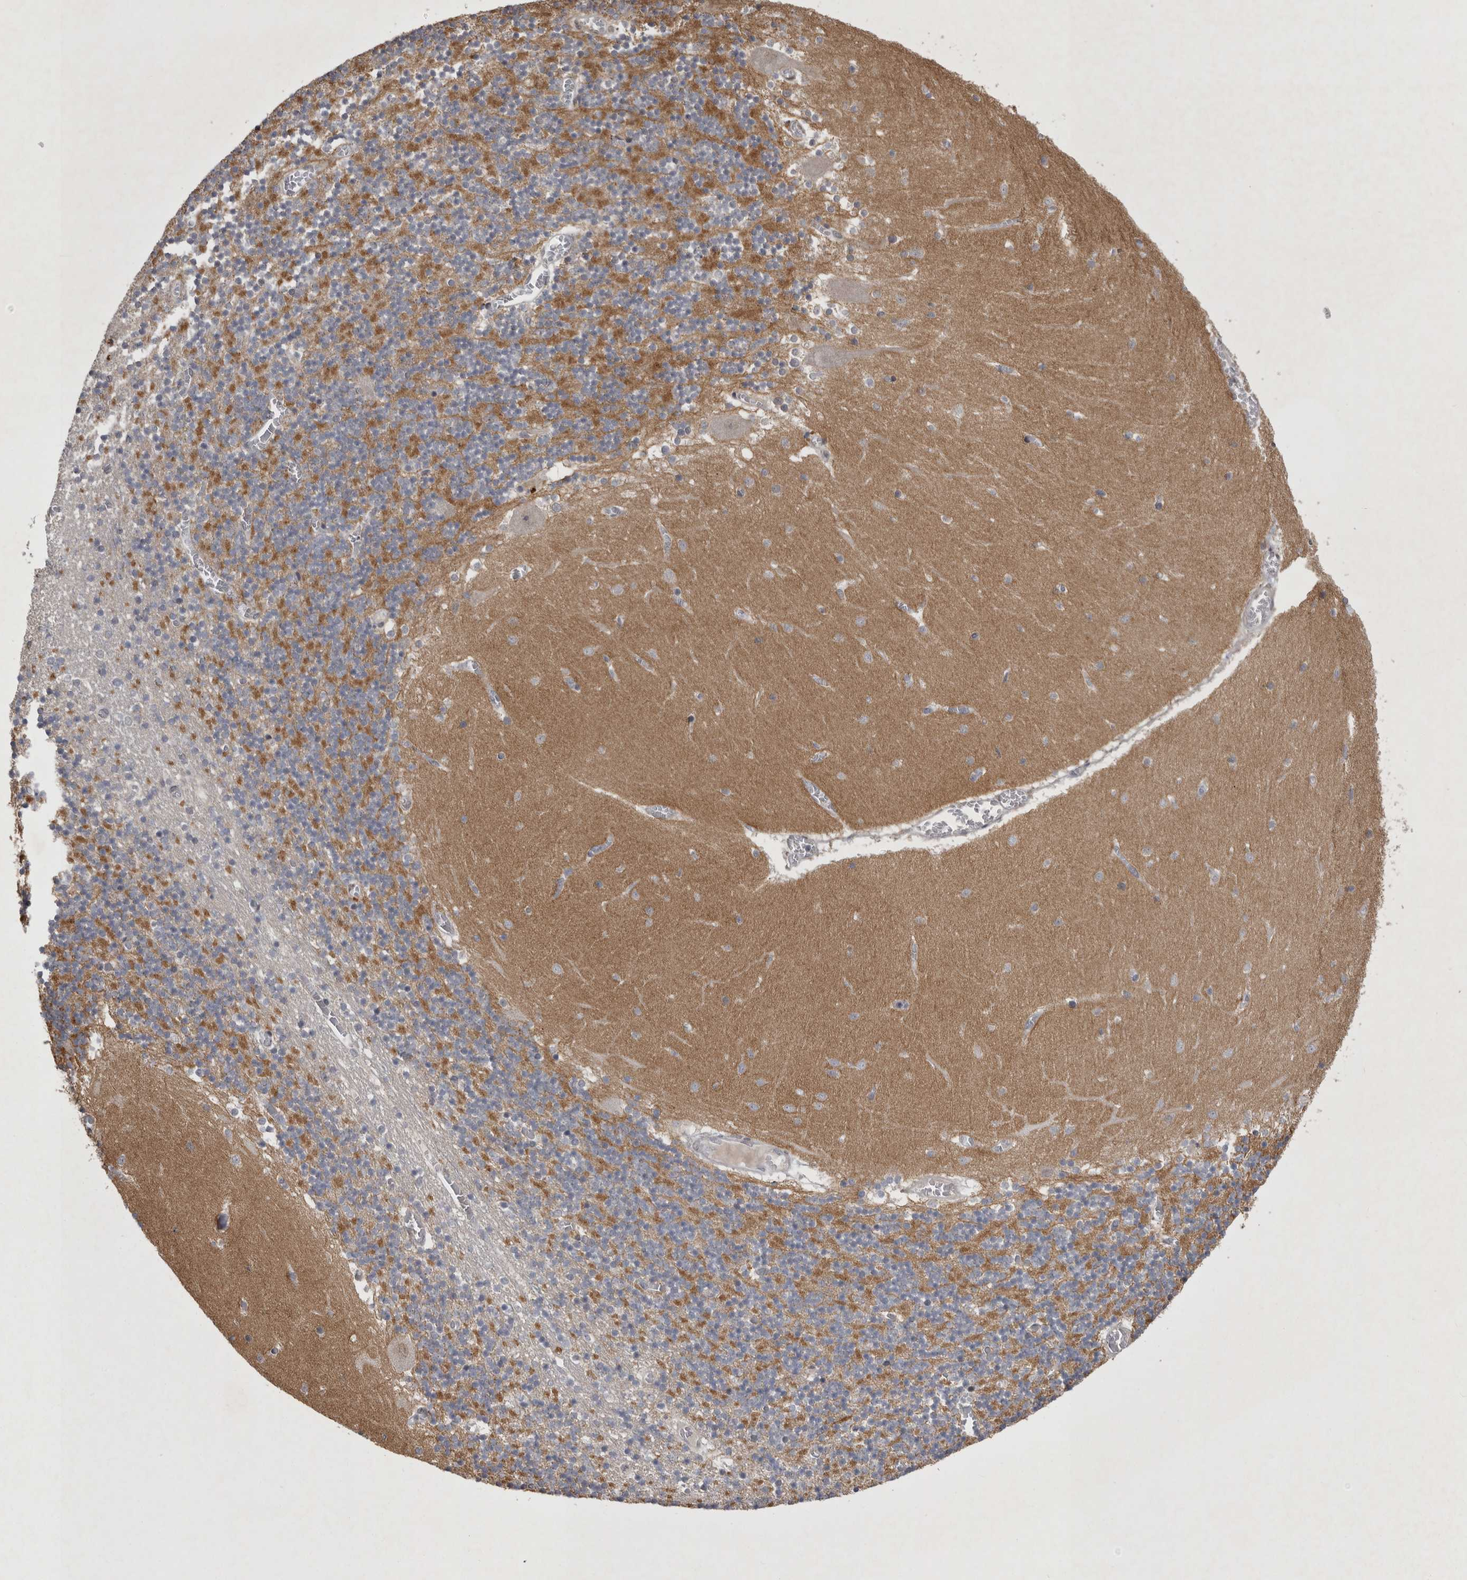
{"staining": {"intensity": "moderate", "quantity": "25%-75%", "location": "cytoplasmic/membranous"}, "tissue": "cerebellum", "cell_type": "Cells in granular layer", "image_type": "normal", "snomed": [{"axis": "morphology", "description": "Normal tissue, NOS"}, {"axis": "topography", "description": "Cerebellum"}], "caption": "Protein staining by immunohistochemistry (IHC) displays moderate cytoplasmic/membranous expression in approximately 25%-75% of cells in granular layer in benign cerebellum. The staining was performed using DAB (3,3'-diaminobenzidine) to visualize the protein expression in brown, while the nuclei were stained in blue with hematoxylin (Magnification: 20x).", "gene": "IFI44", "patient": {"sex": "female", "age": 28}}